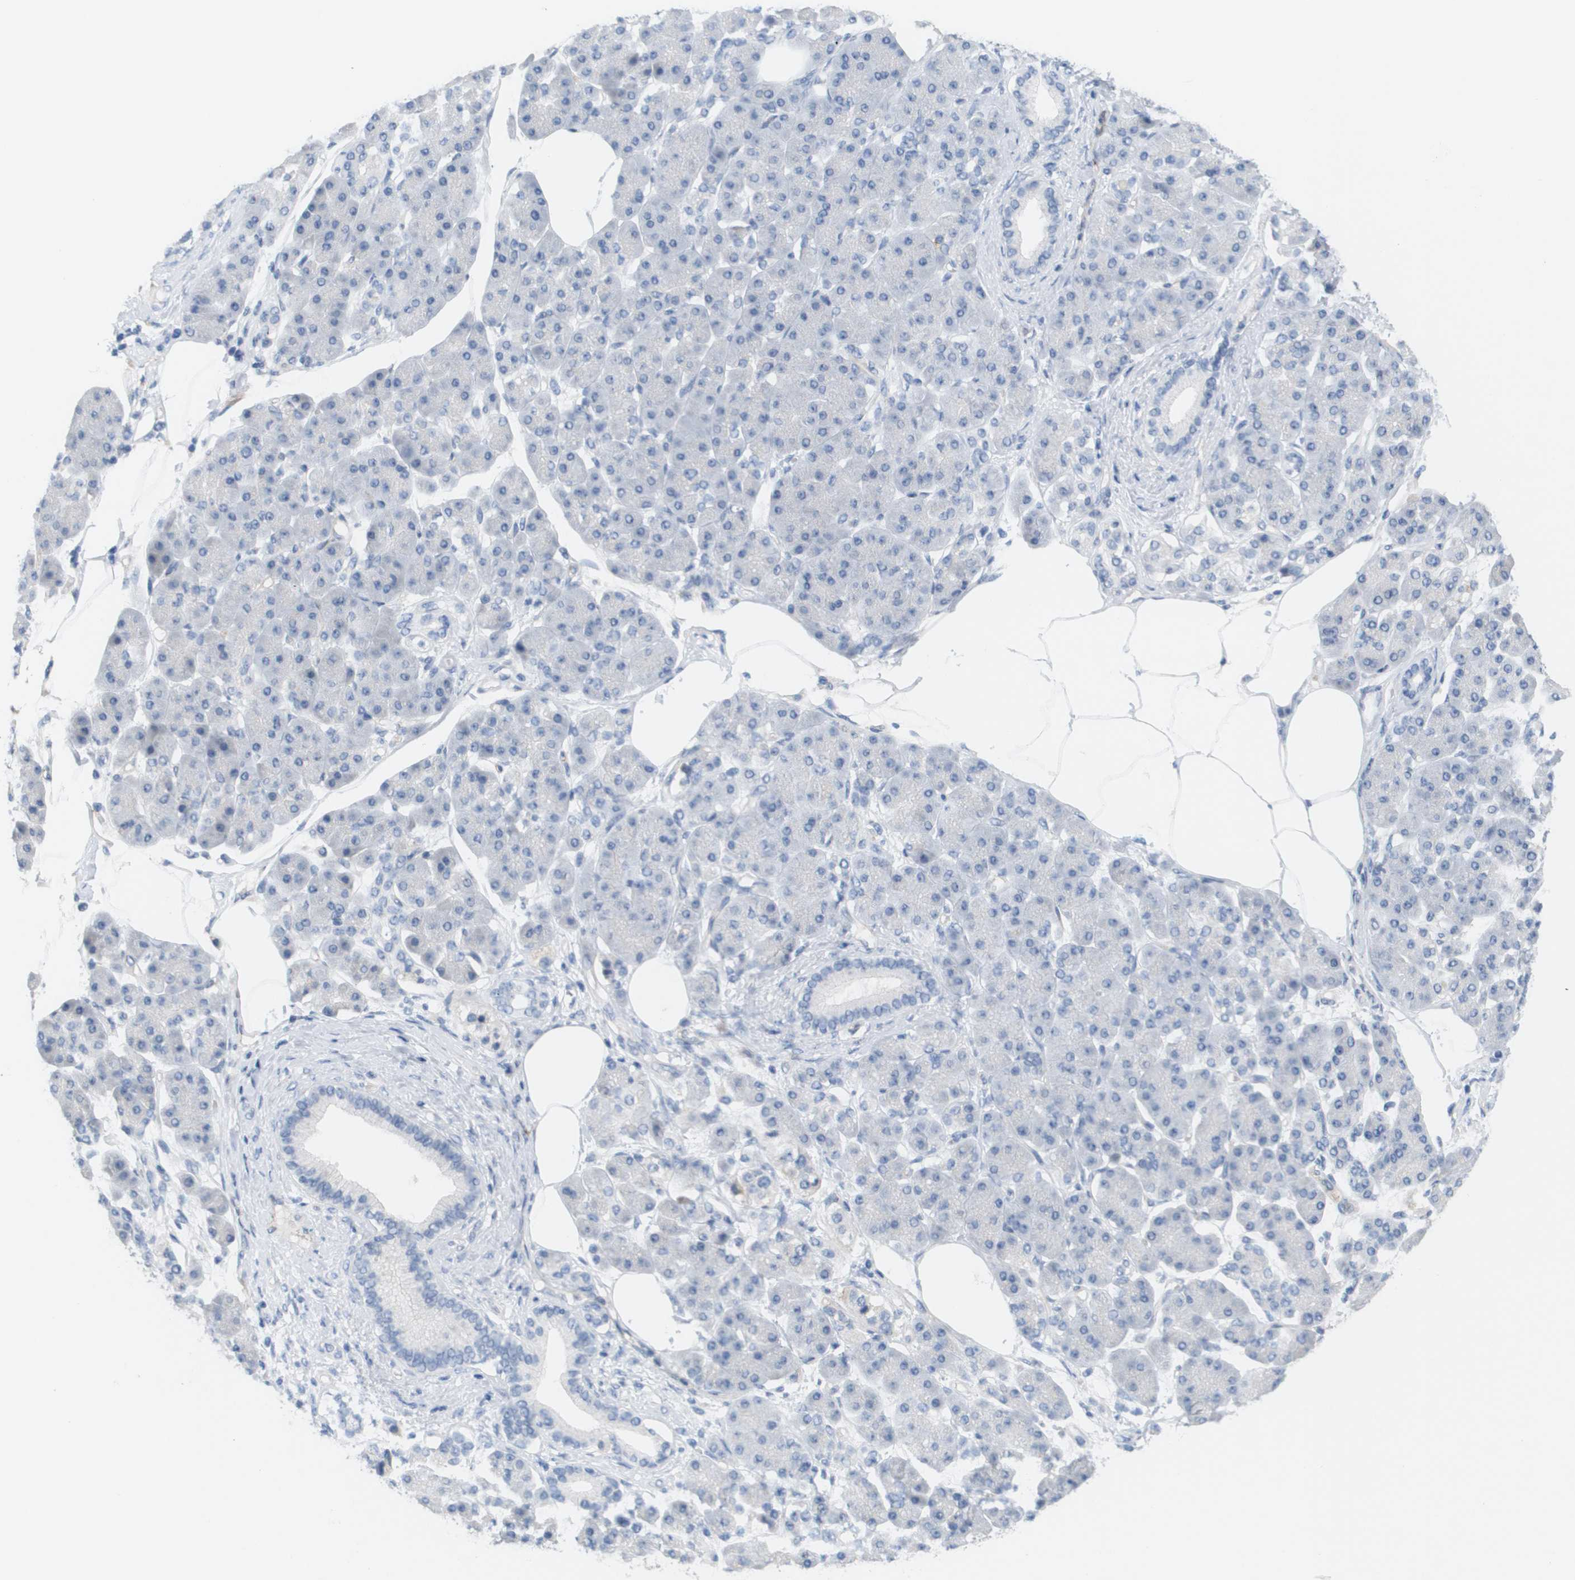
{"staining": {"intensity": "negative", "quantity": "none", "location": "none"}, "tissue": "pancreatic cancer", "cell_type": "Tumor cells", "image_type": "cancer", "snomed": [{"axis": "morphology", "description": "Adenocarcinoma, NOS"}, {"axis": "morphology", "description": "Adenocarcinoma, metastatic, NOS"}, {"axis": "topography", "description": "Lymph node"}, {"axis": "topography", "description": "Pancreas"}, {"axis": "topography", "description": "Duodenum"}], "caption": "DAB immunohistochemical staining of pancreatic cancer (metastatic adenocarcinoma) shows no significant positivity in tumor cells.", "gene": "ANGPT2", "patient": {"sex": "female", "age": 64}}